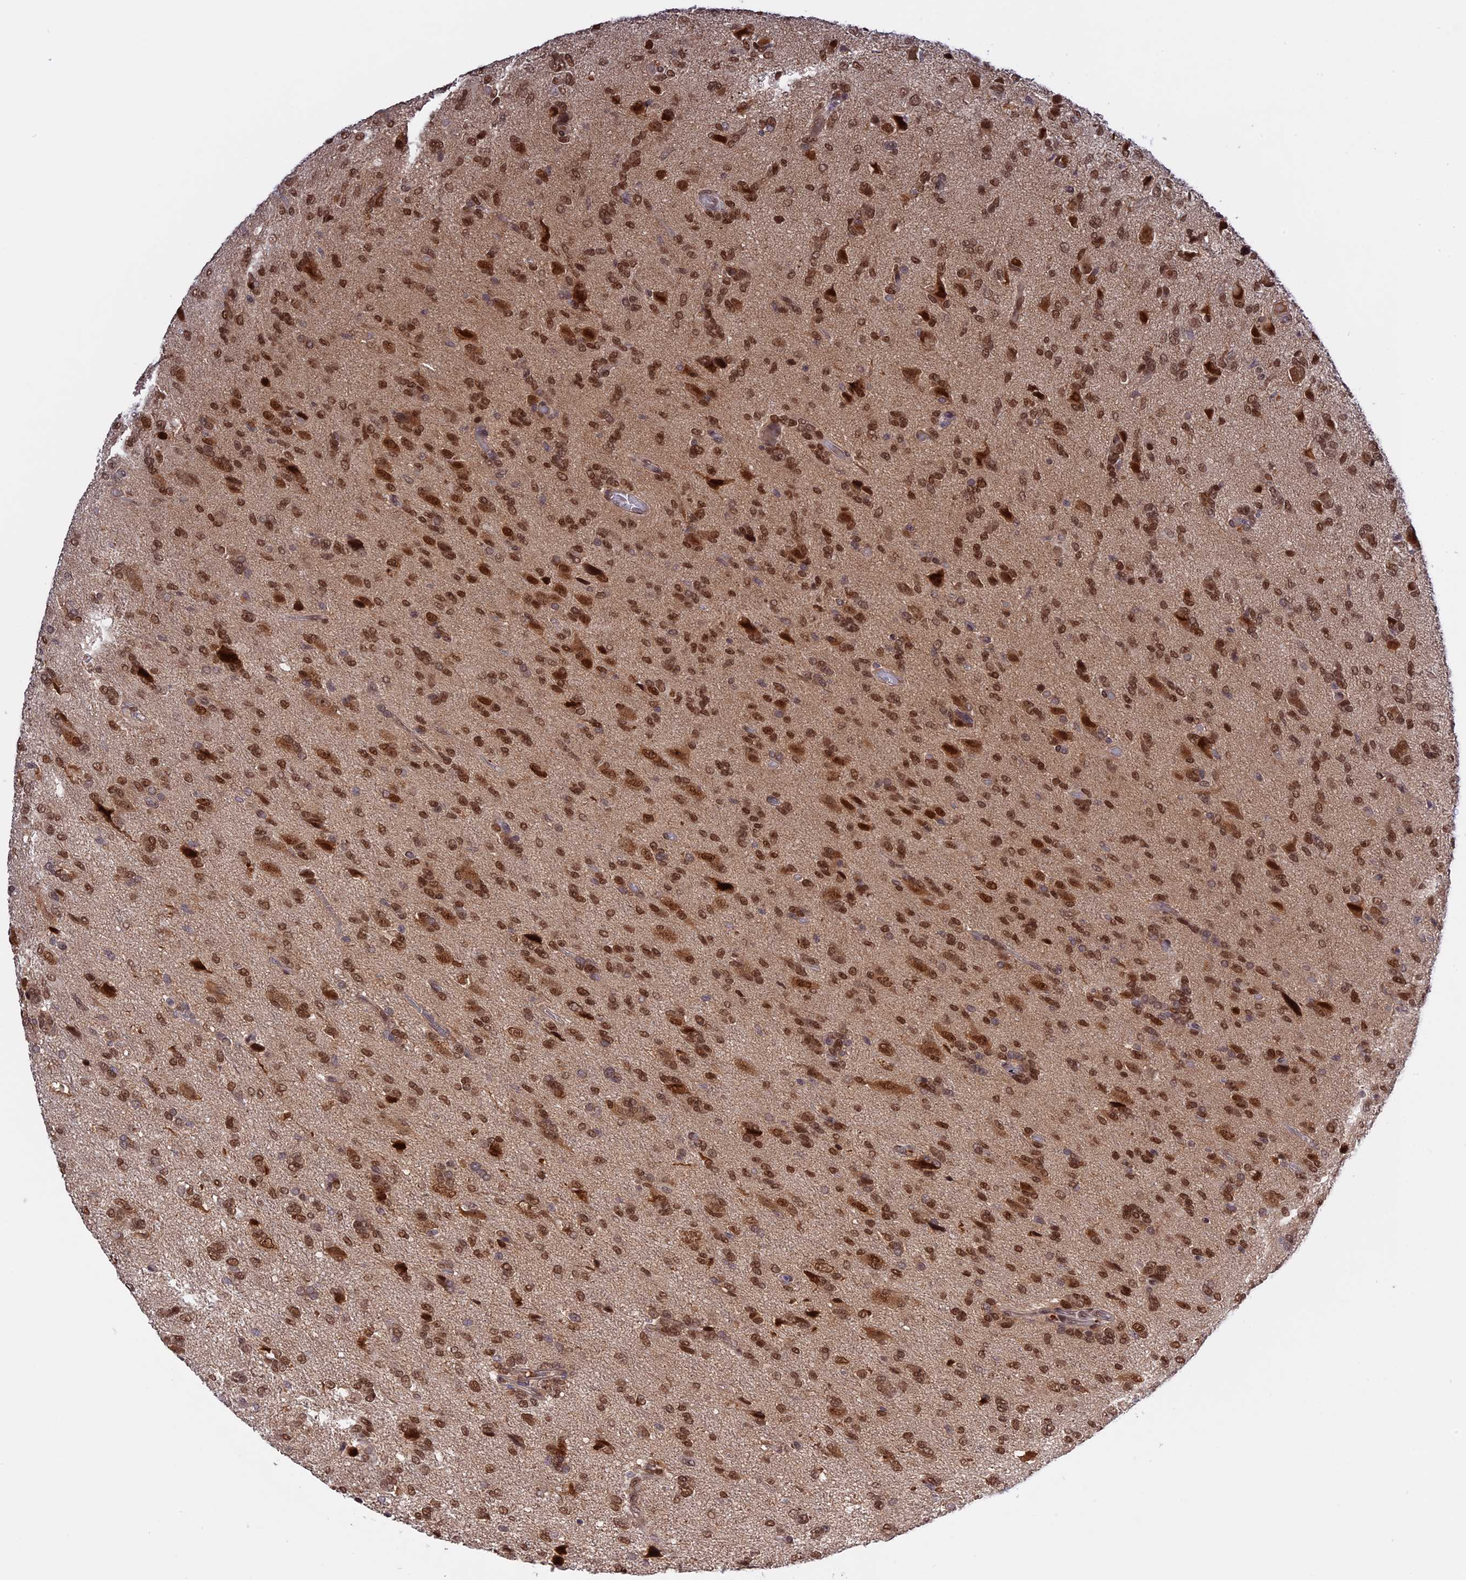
{"staining": {"intensity": "moderate", "quantity": ">75%", "location": "nuclear"}, "tissue": "glioma", "cell_type": "Tumor cells", "image_type": "cancer", "snomed": [{"axis": "morphology", "description": "Glioma, malignant, High grade"}, {"axis": "topography", "description": "Brain"}], "caption": "Malignant high-grade glioma was stained to show a protein in brown. There is medium levels of moderate nuclear staining in about >75% of tumor cells.", "gene": "ZNF428", "patient": {"sex": "female", "age": 59}}